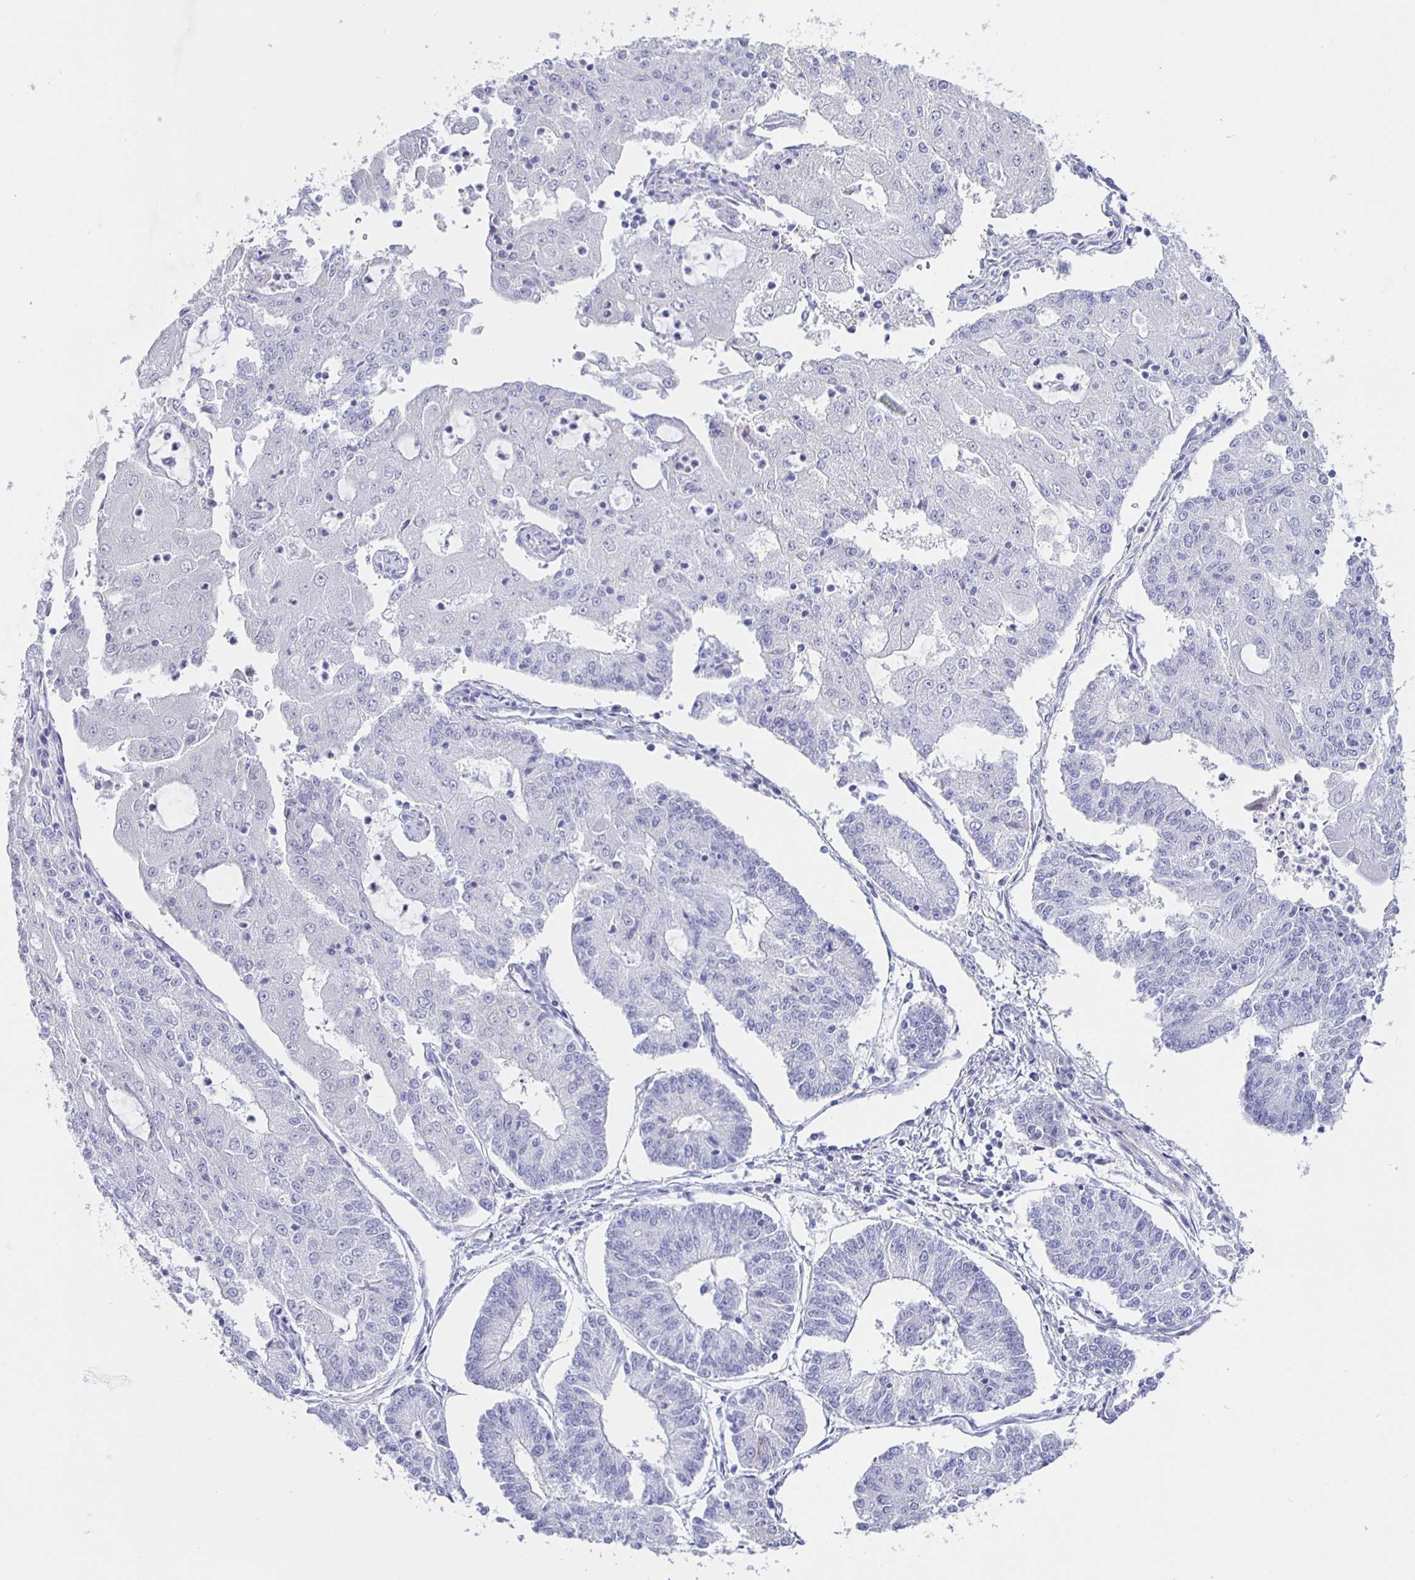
{"staining": {"intensity": "negative", "quantity": "none", "location": "none"}, "tissue": "endometrial cancer", "cell_type": "Tumor cells", "image_type": "cancer", "snomed": [{"axis": "morphology", "description": "Adenocarcinoma, NOS"}, {"axis": "topography", "description": "Endometrium"}], "caption": "Photomicrograph shows no protein expression in tumor cells of endometrial cancer (adenocarcinoma) tissue.", "gene": "HSPA4L", "patient": {"sex": "female", "age": 56}}